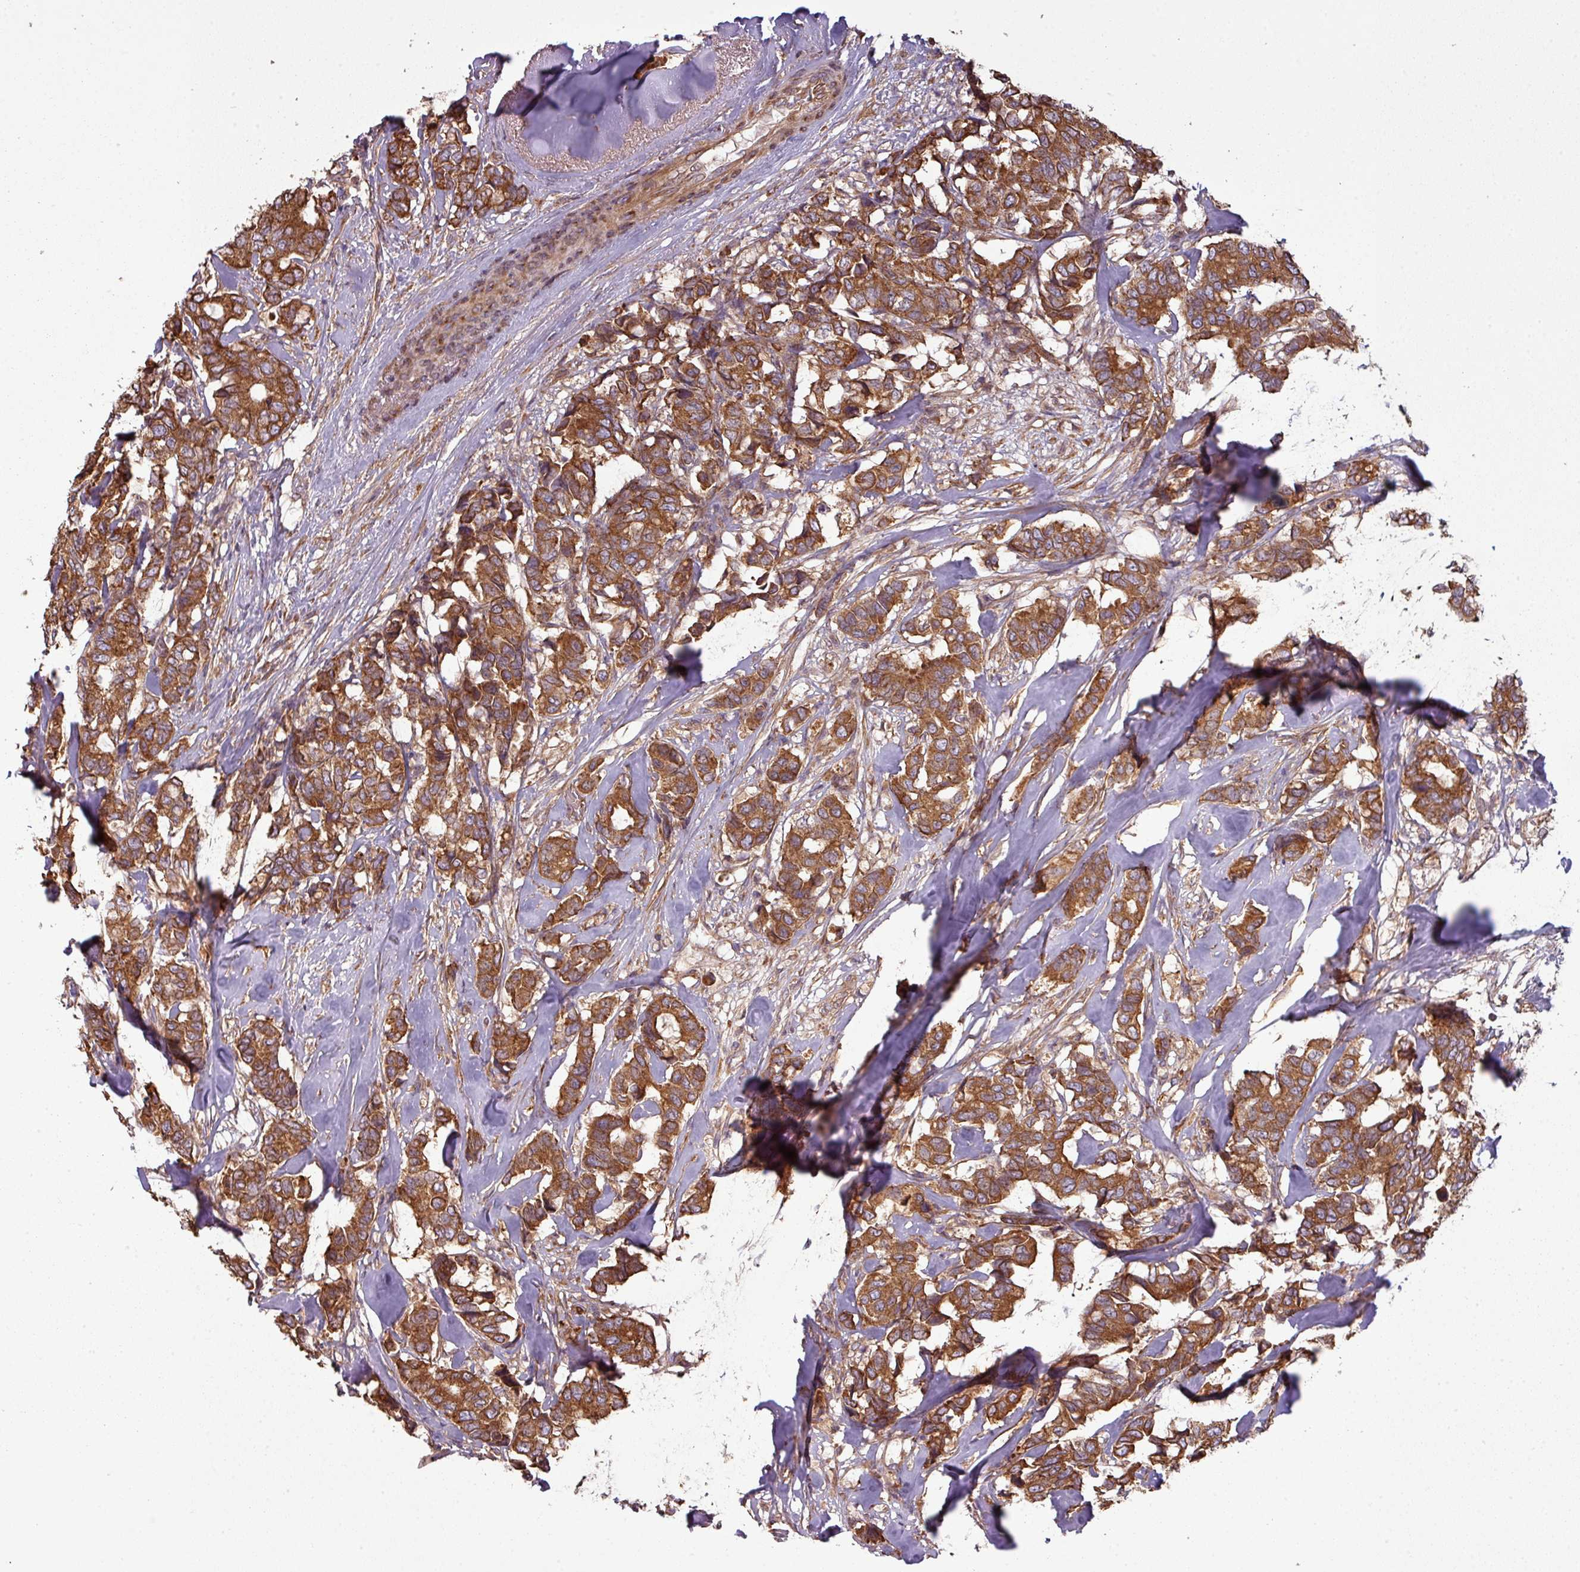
{"staining": {"intensity": "moderate", "quantity": ">75%", "location": "cytoplasmic/membranous"}, "tissue": "breast cancer", "cell_type": "Tumor cells", "image_type": "cancer", "snomed": [{"axis": "morphology", "description": "Duct carcinoma"}, {"axis": "topography", "description": "Breast"}], "caption": "Protein analysis of invasive ductal carcinoma (breast) tissue reveals moderate cytoplasmic/membranous staining in about >75% of tumor cells.", "gene": "SNRNP25", "patient": {"sex": "female", "age": 87}}